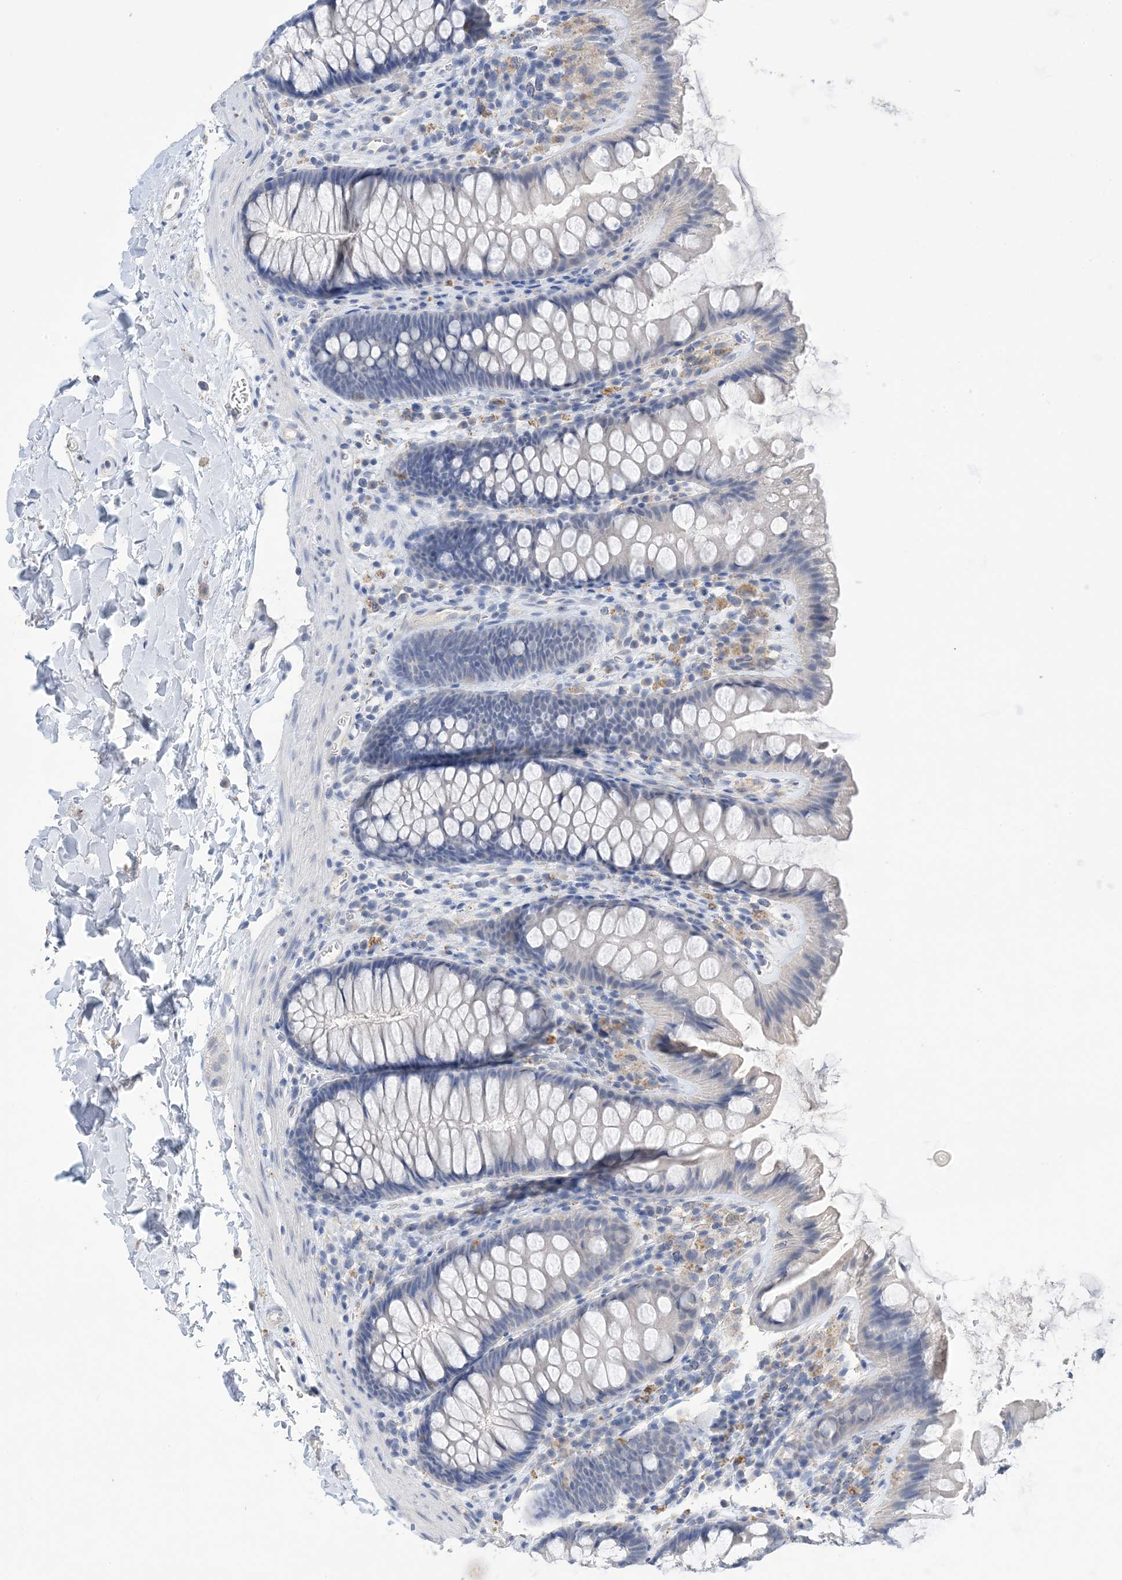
{"staining": {"intensity": "negative", "quantity": "none", "location": "none"}, "tissue": "colon", "cell_type": "Endothelial cells", "image_type": "normal", "snomed": [{"axis": "morphology", "description": "Normal tissue, NOS"}, {"axis": "topography", "description": "Colon"}], "caption": "Endothelial cells are negative for brown protein staining in unremarkable colon. (DAB (3,3'-diaminobenzidine) immunohistochemistry visualized using brightfield microscopy, high magnification).", "gene": "DSC3", "patient": {"sex": "female", "age": 62}}